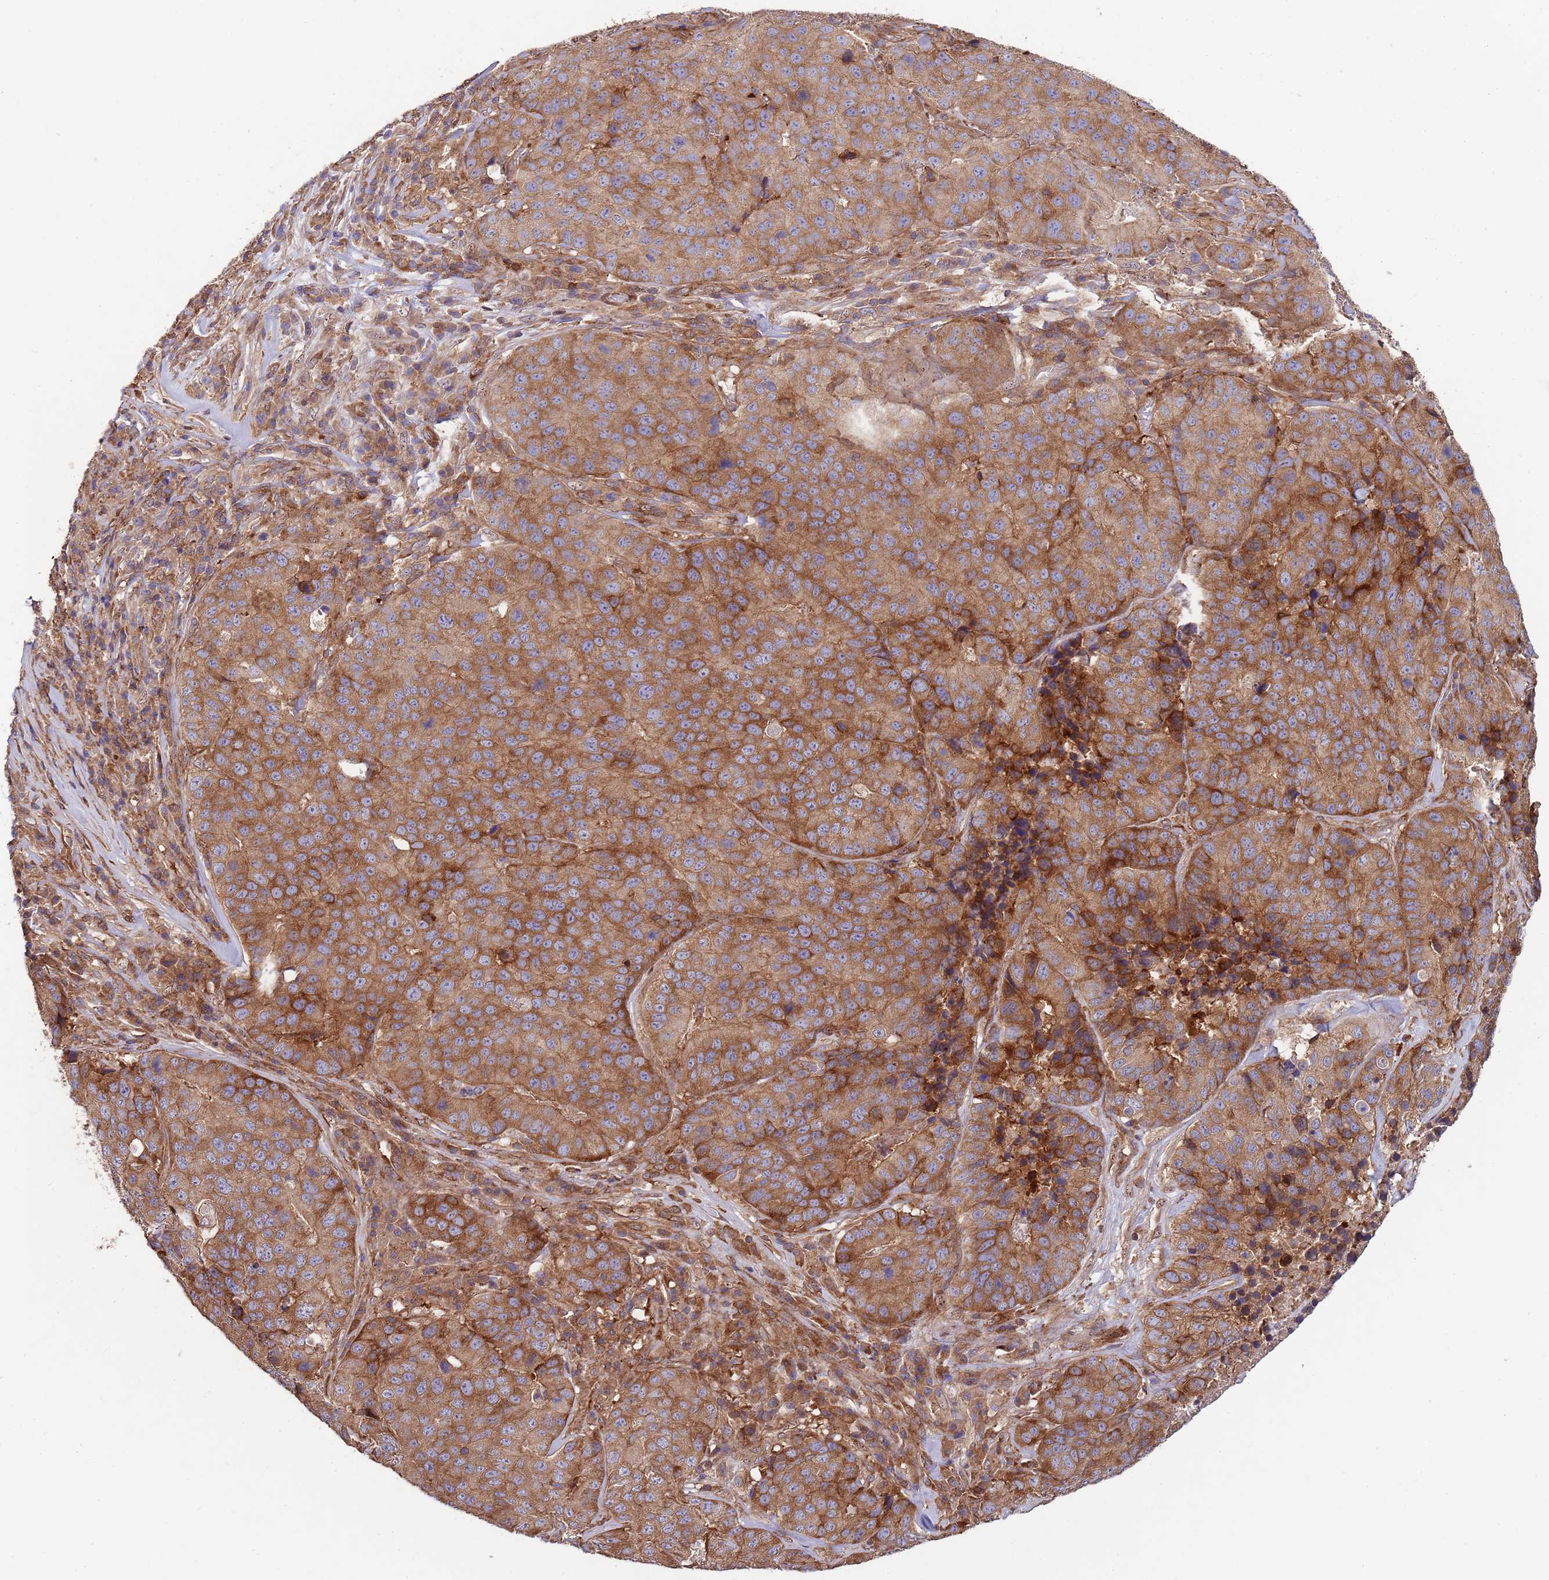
{"staining": {"intensity": "moderate", "quantity": ">75%", "location": "cytoplasmic/membranous"}, "tissue": "stomach cancer", "cell_type": "Tumor cells", "image_type": "cancer", "snomed": [{"axis": "morphology", "description": "Adenocarcinoma, NOS"}, {"axis": "topography", "description": "Stomach"}], "caption": "About >75% of tumor cells in human adenocarcinoma (stomach) display moderate cytoplasmic/membranous protein staining as visualized by brown immunohistochemical staining.", "gene": "RNF19B", "patient": {"sex": "male", "age": 71}}